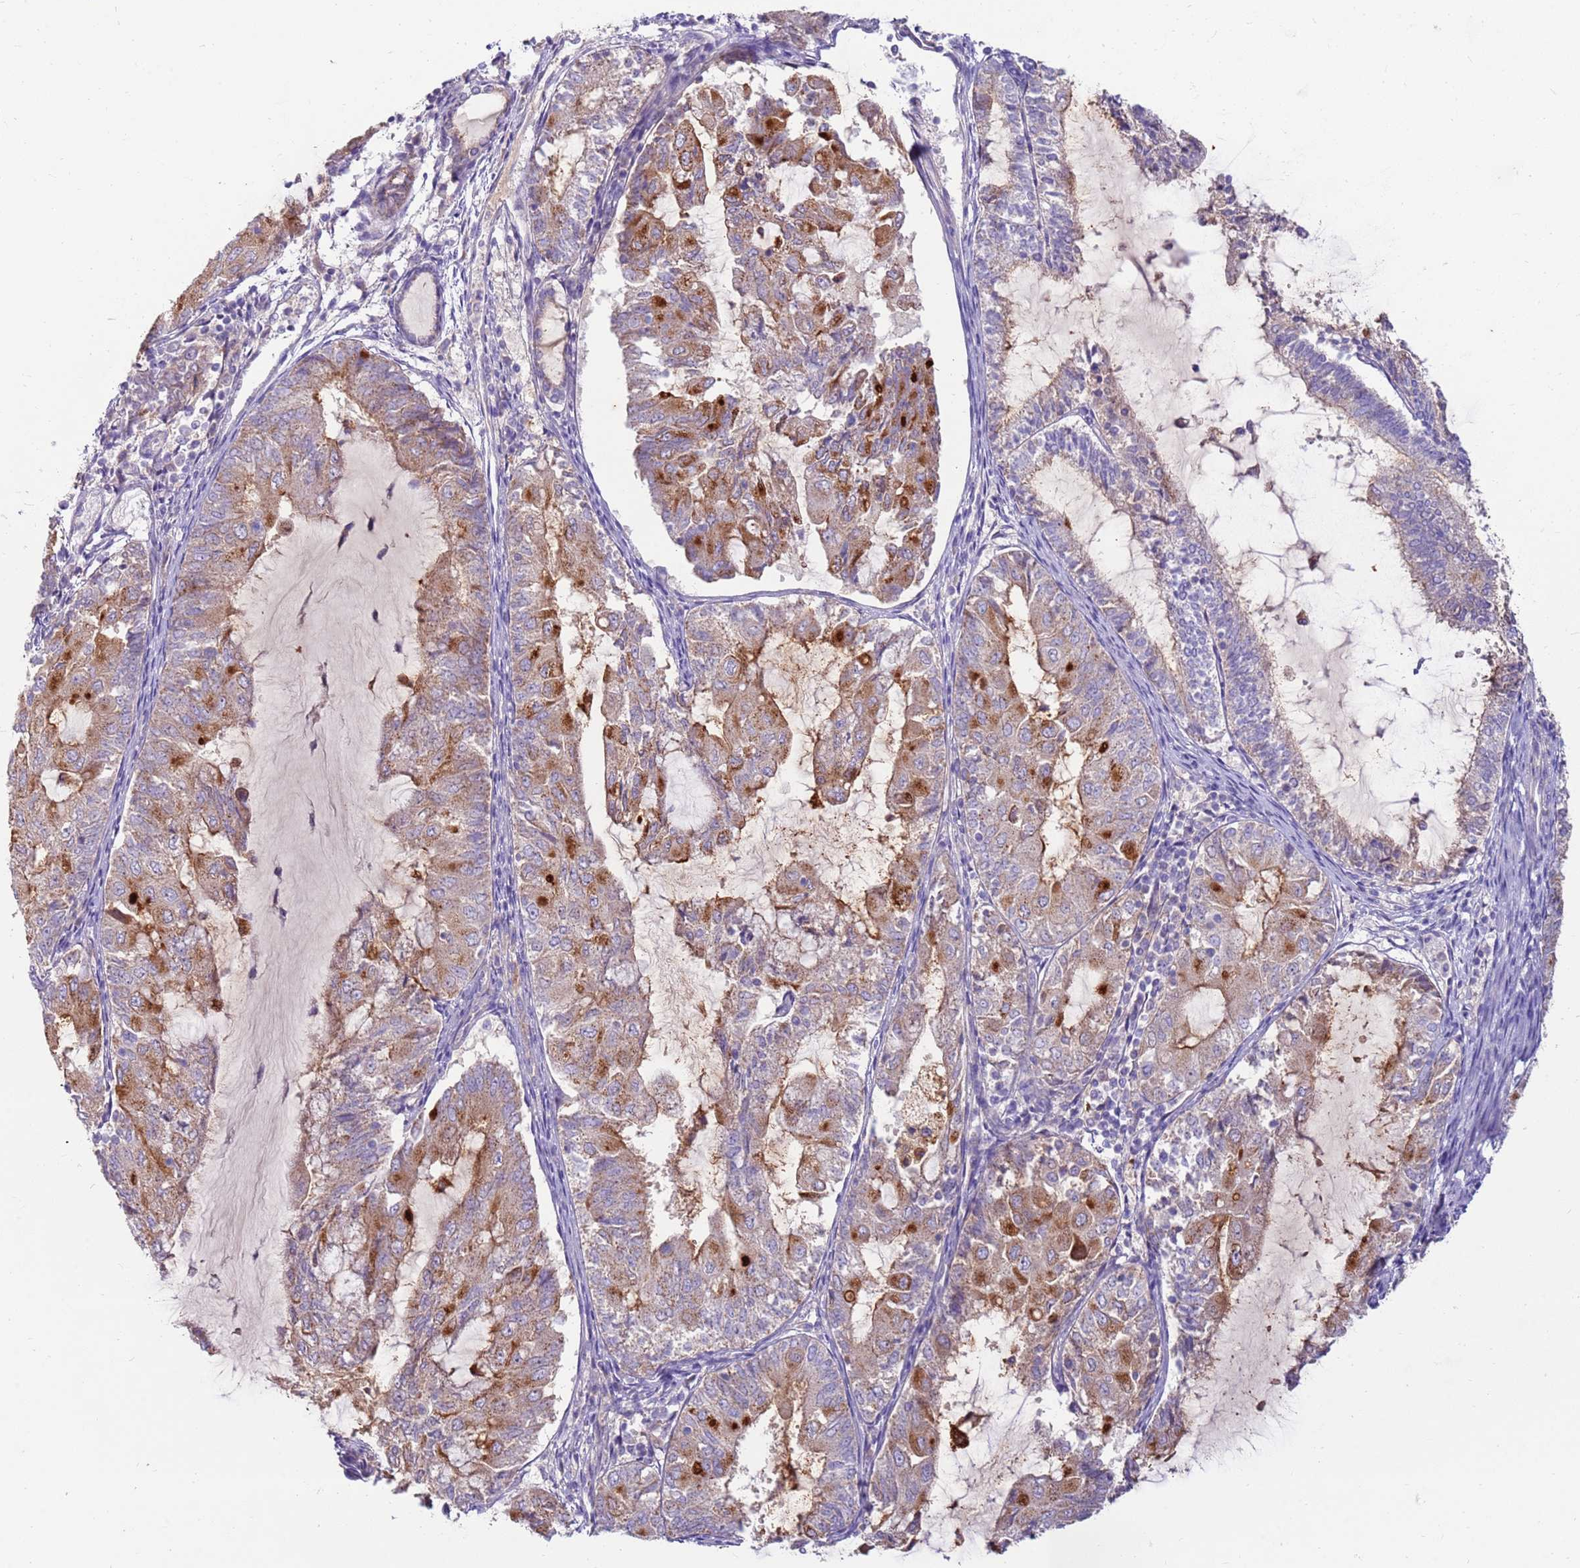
{"staining": {"intensity": "moderate", "quantity": "25%-75%", "location": "cytoplasmic/membranous"}, "tissue": "endometrial cancer", "cell_type": "Tumor cells", "image_type": "cancer", "snomed": [{"axis": "morphology", "description": "Adenocarcinoma, NOS"}, {"axis": "topography", "description": "Endometrium"}], "caption": "Immunohistochemical staining of human endometrial adenocarcinoma displays medium levels of moderate cytoplasmic/membranous protein expression in approximately 25%-75% of tumor cells.", "gene": "SLC44A4", "patient": {"sex": "female", "age": 81}}